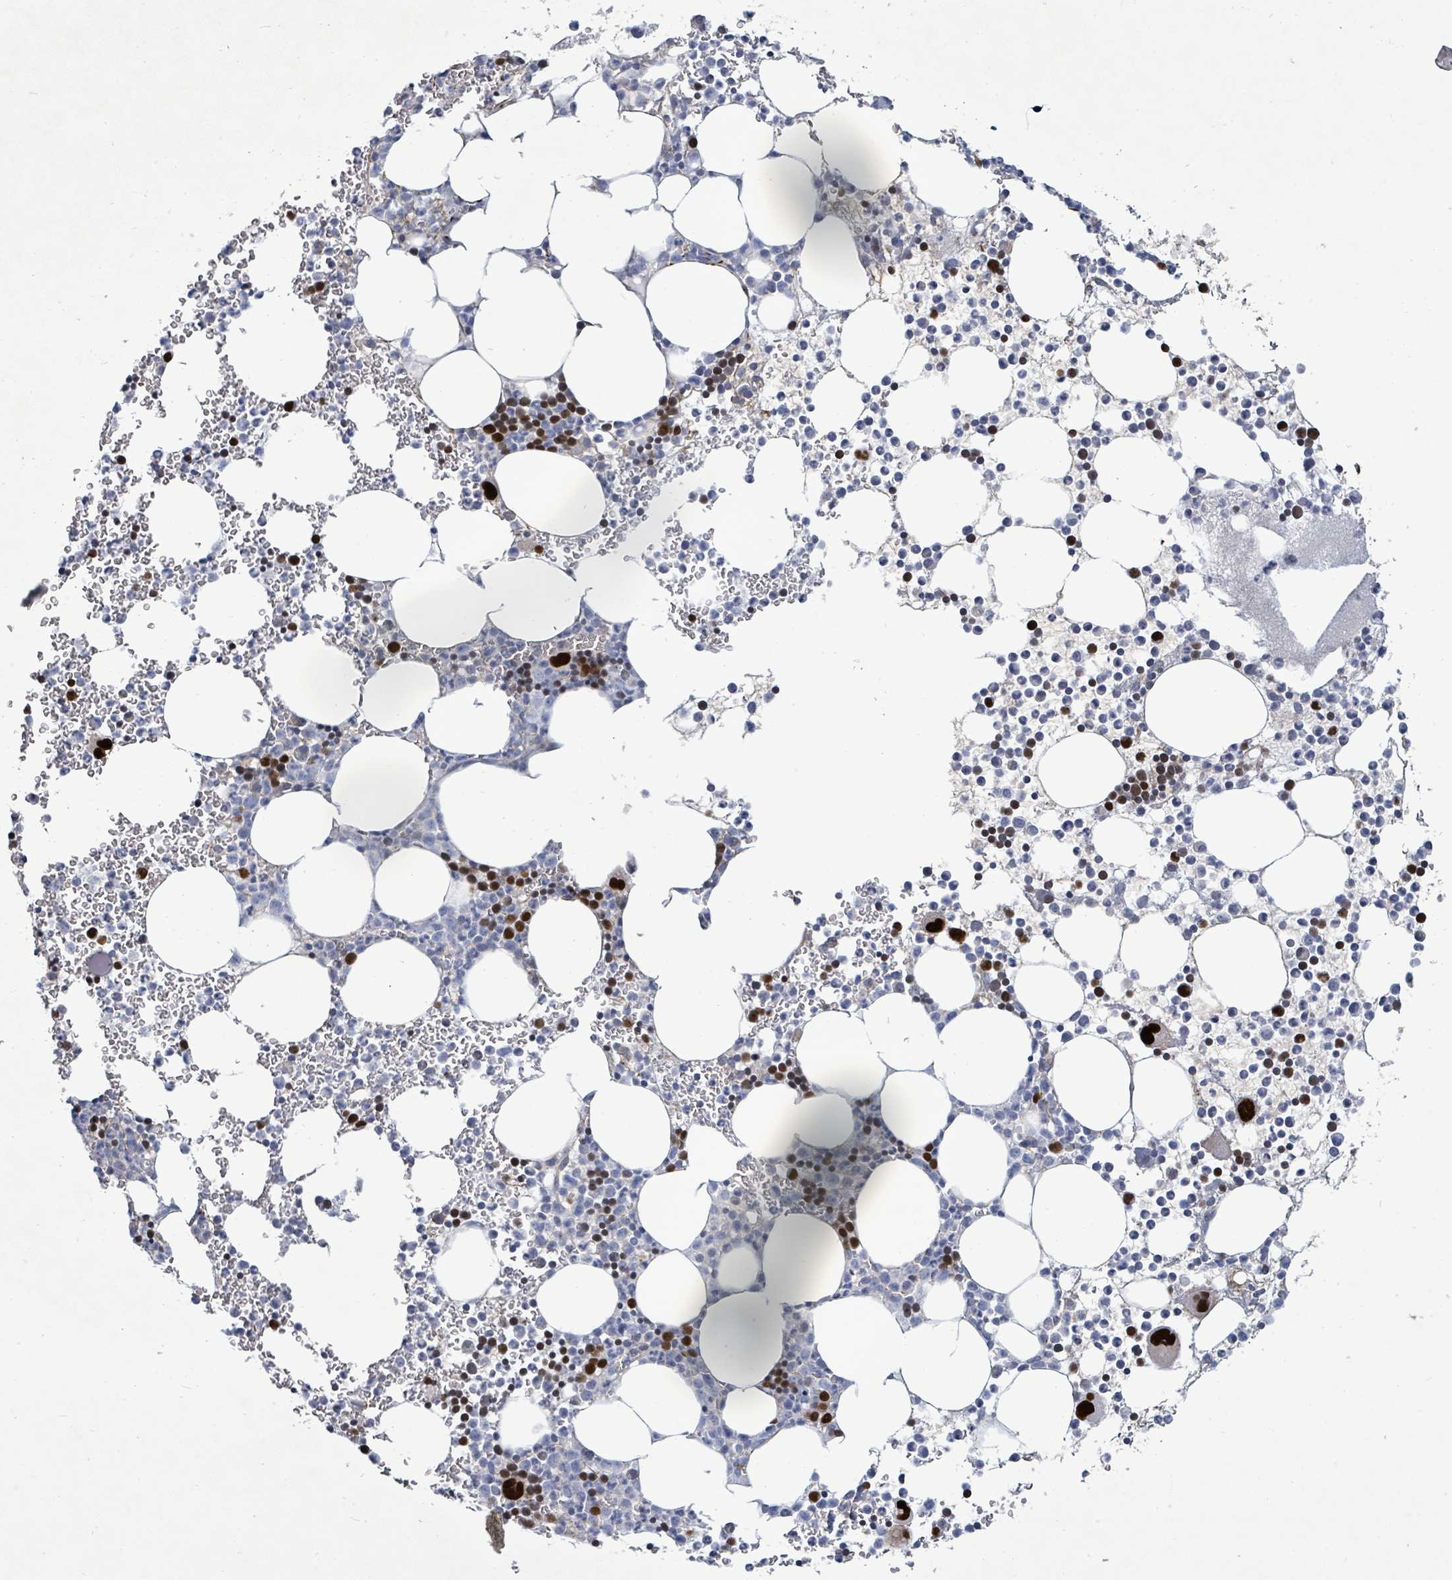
{"staining": {"intensity": "strong", "quantity": "25%-75%", "location": "nuclear"}, "tissue": "bone marrow", "cell_type": "Hematopoietic cells", "image_type": "normal", "snomed": [{"axis": "morphology", "description": "Normal tissue, NOS"}, {"axis": "topography", "description": "Bone marrow"}], "caption": "About 25%-75% of hematopoietic cells in benign bone marrow exhibit strong nuclear protein expression as visualized by brown immunohistochemical staining.", "gene": "ZFPM1", "patient": {"sex": "female", "age": 78}}